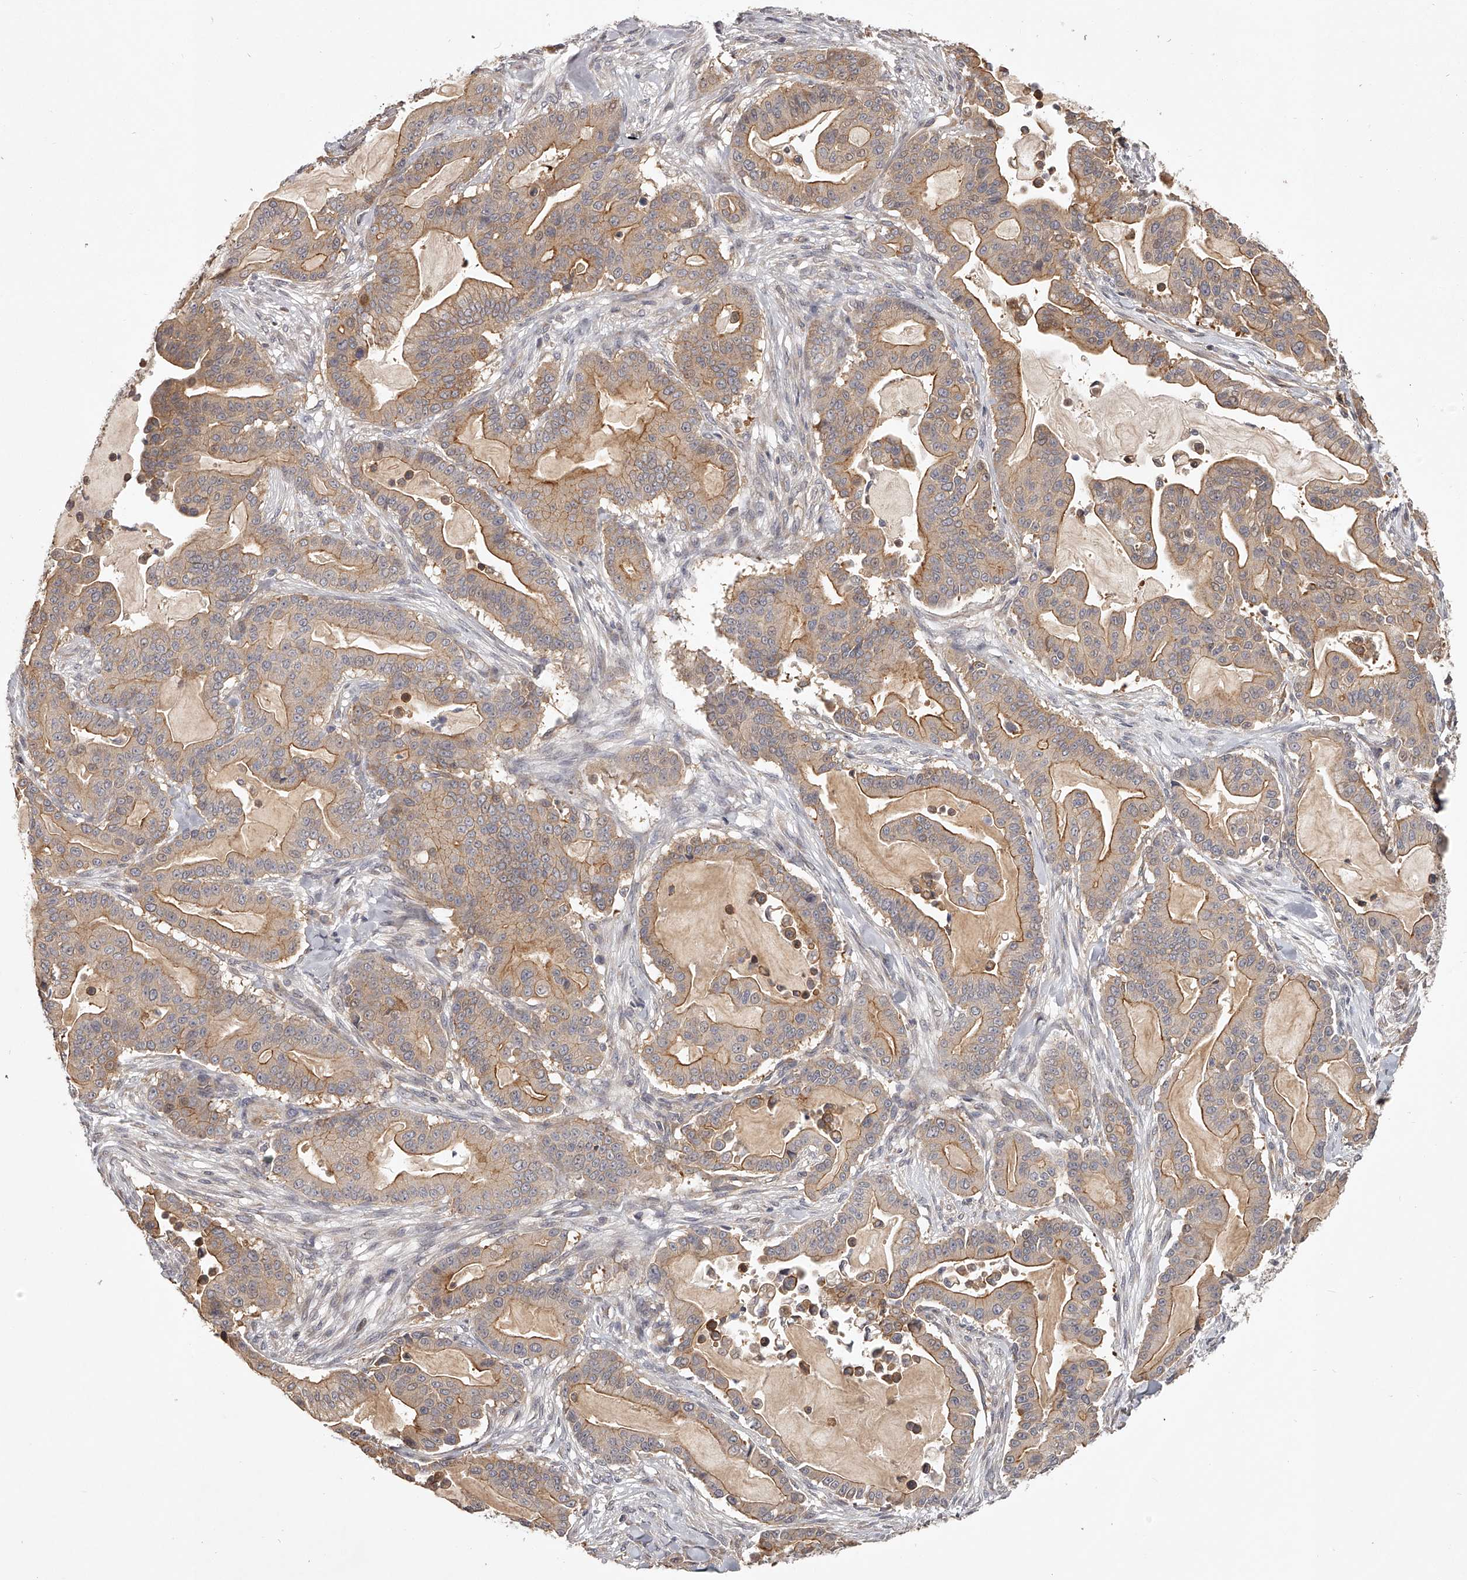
{"staining": {"intensity": "moderate", "quantity": ">75%", "location": "cytoplasmic/membranous"}, "tissue": "pancreatic cancer", "cell_type": "Tumor cells", "image_type": "cancer", "snomed": [{"axis": "morphology", "description": "Adenocarcinoma, NOS"}, {"axis": "topography", "description": "Pancreas"}], "caption": "Immunohistochemistry (DAB) staining of human pancreatic adenocarcinoma shows moderate cytoplasmic/membranous protein positivity in approximately >75% of tumor cells. The staining was performed using DAB (3,3'-diaminobenzidine) to visualize the protein expression in brown, while the nuclei were stained in blue with hematoxylin (Magnification: 20x).", "gene": "ZNF582", "patient": {"sex": "male", "age": 63}}